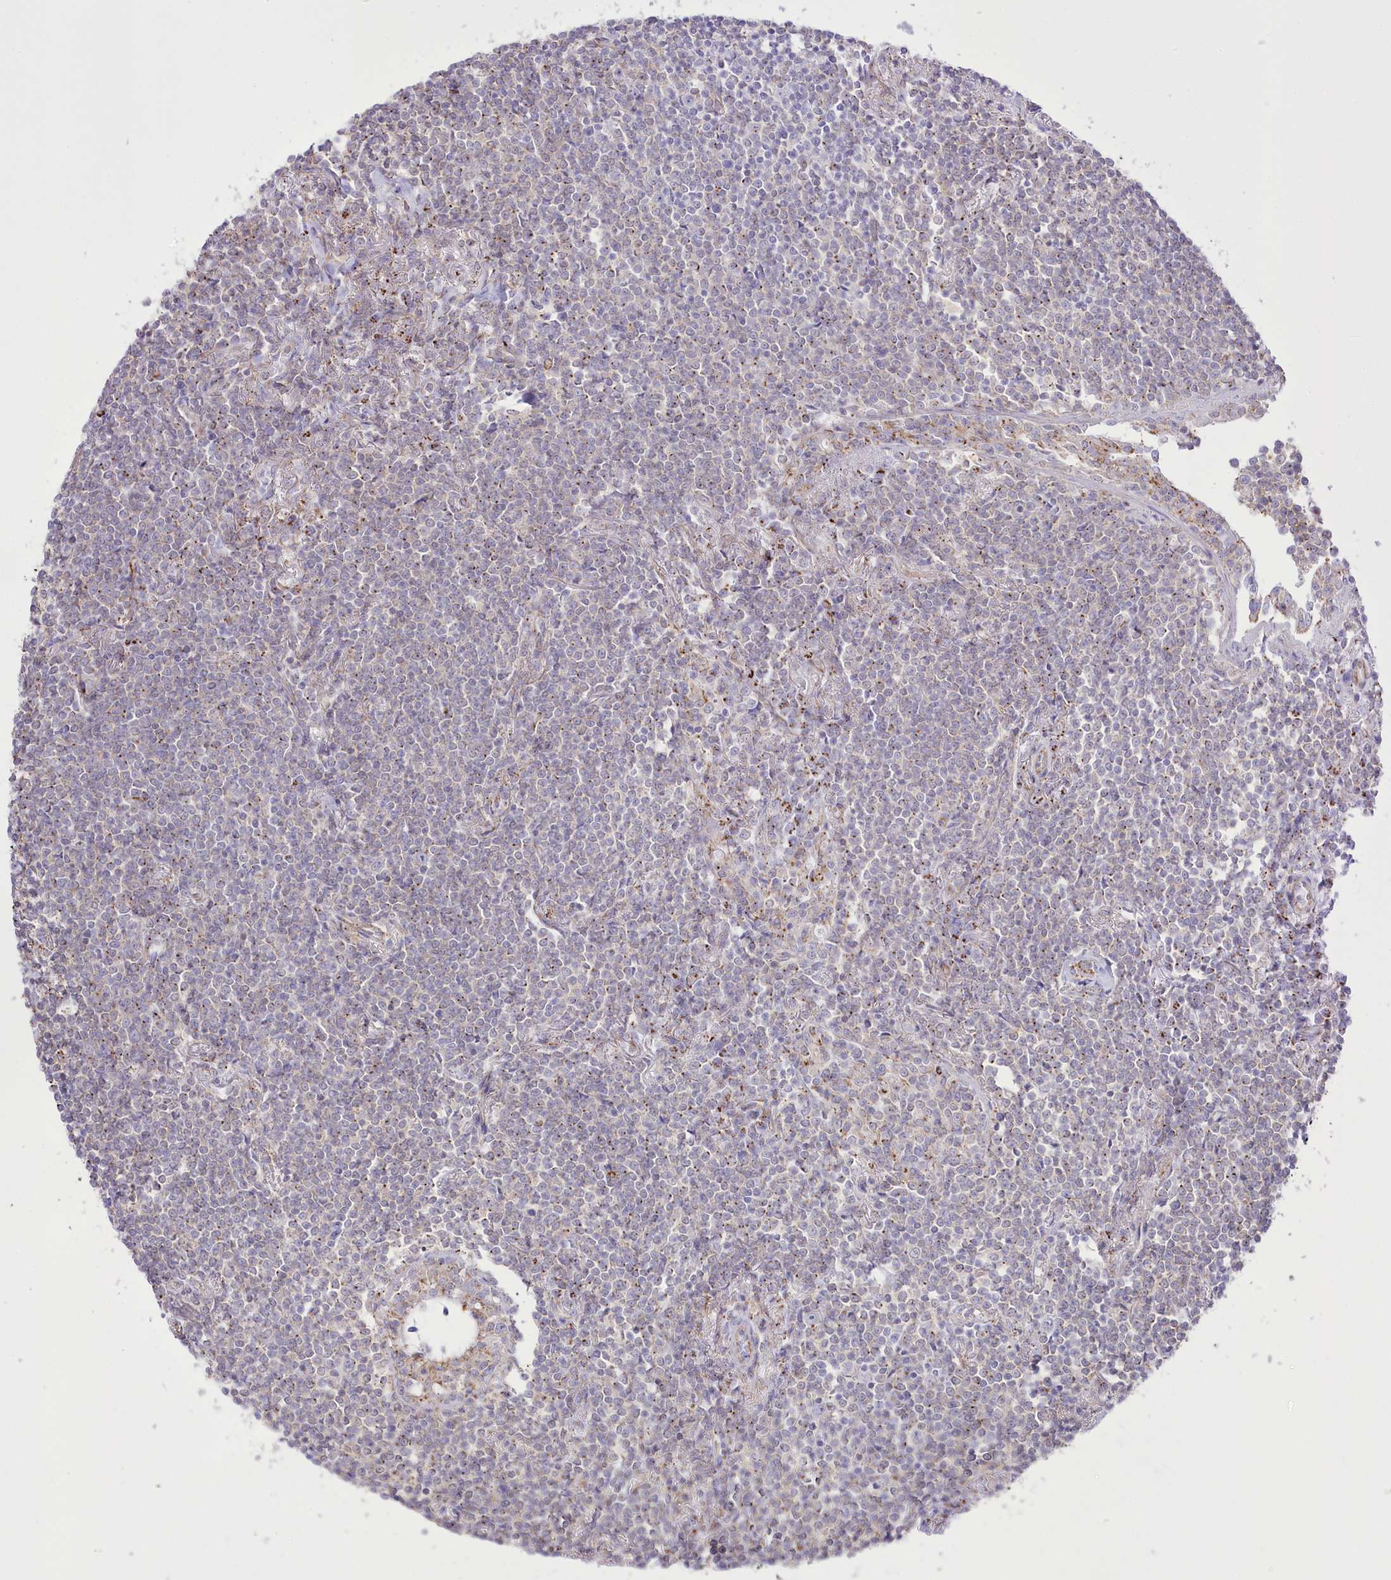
{"staining": {"intensity": "negative", "quantity": "none", "location": "none"}, "tissue": "lymphoma", "cell_type": "Tumor cells", "image_type": "cancer", "snomed": [{"axis": "morphology", "description": "Malignant lymphoma, non-Hodgkin's type, Low grade"}, {"axis": "topography", "description": "Lung"}], "caption": "IHC image of lymphoma stained for a protein (brown), which demonstrates no staining in tumor cells.", "gene": "FAM216A", "patient": {"sex": "female", "age": 71}}